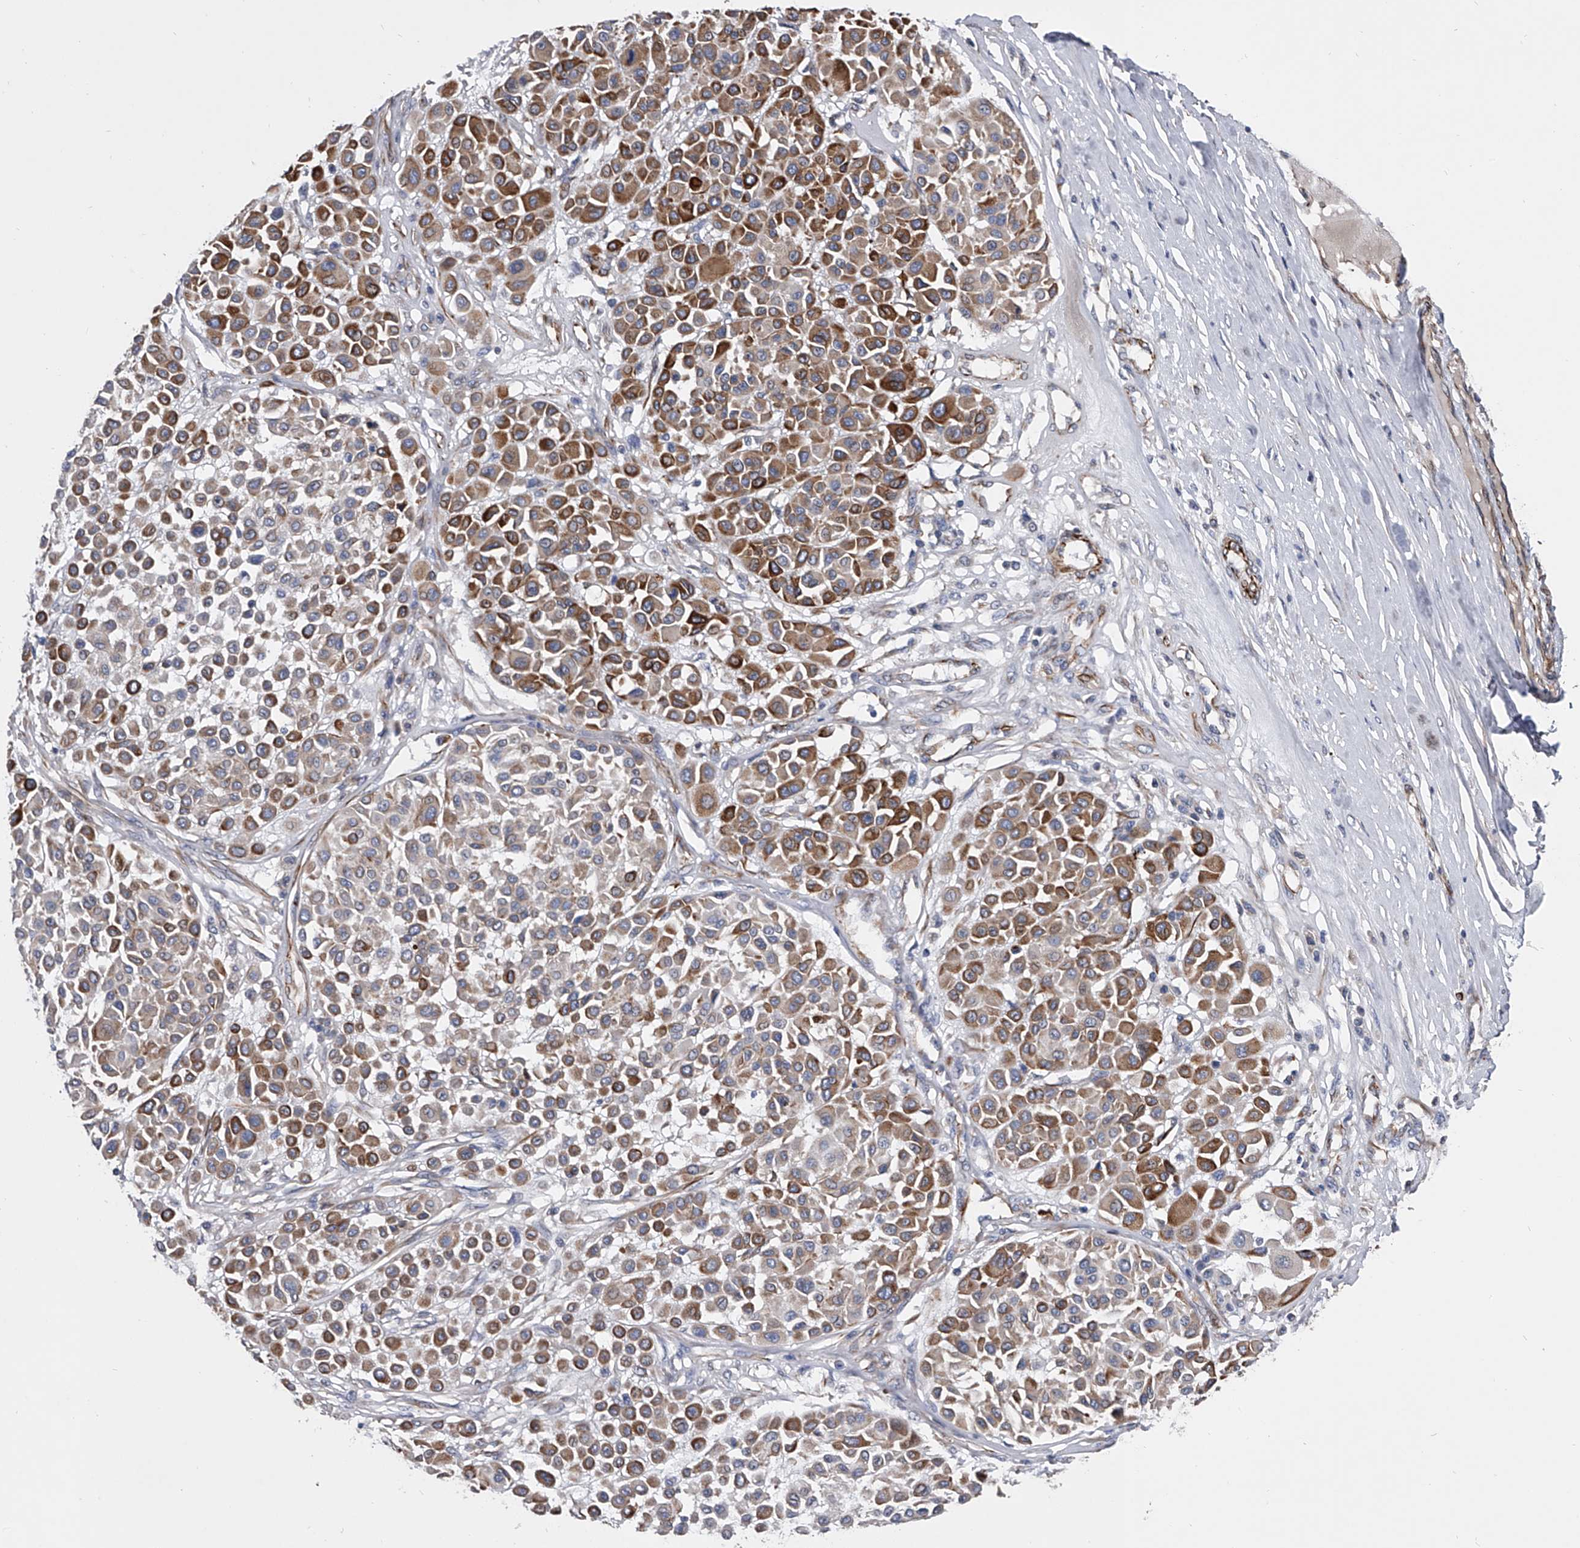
{"staining": {"intensity": "moderate", "quantity": ">75%", "location": "cytoplasmic/membranous"}, "tissue": "melanoma", "cell_type": "Tumor cells", "image_type": "cancer", "snomed": [{"axis": "morphology", "description": "Malignant melanoma, Metastatic site"}, {"axis": "topography", "description": "Soft tissue"}], "caption": "Immunohistochemical staining of melanoma exhibits medium levels of moderate cytoplasmic/membranous protein positivity in about >75% of tumor cells. Using DAB (3,3'-diaminobenzidine) (brown) and hematoxylin (blue) stains, captured at high magnification using brightfield microscopy.", "gene": "EFCAB7", "patient": {"sex": "male", "age": 41}}